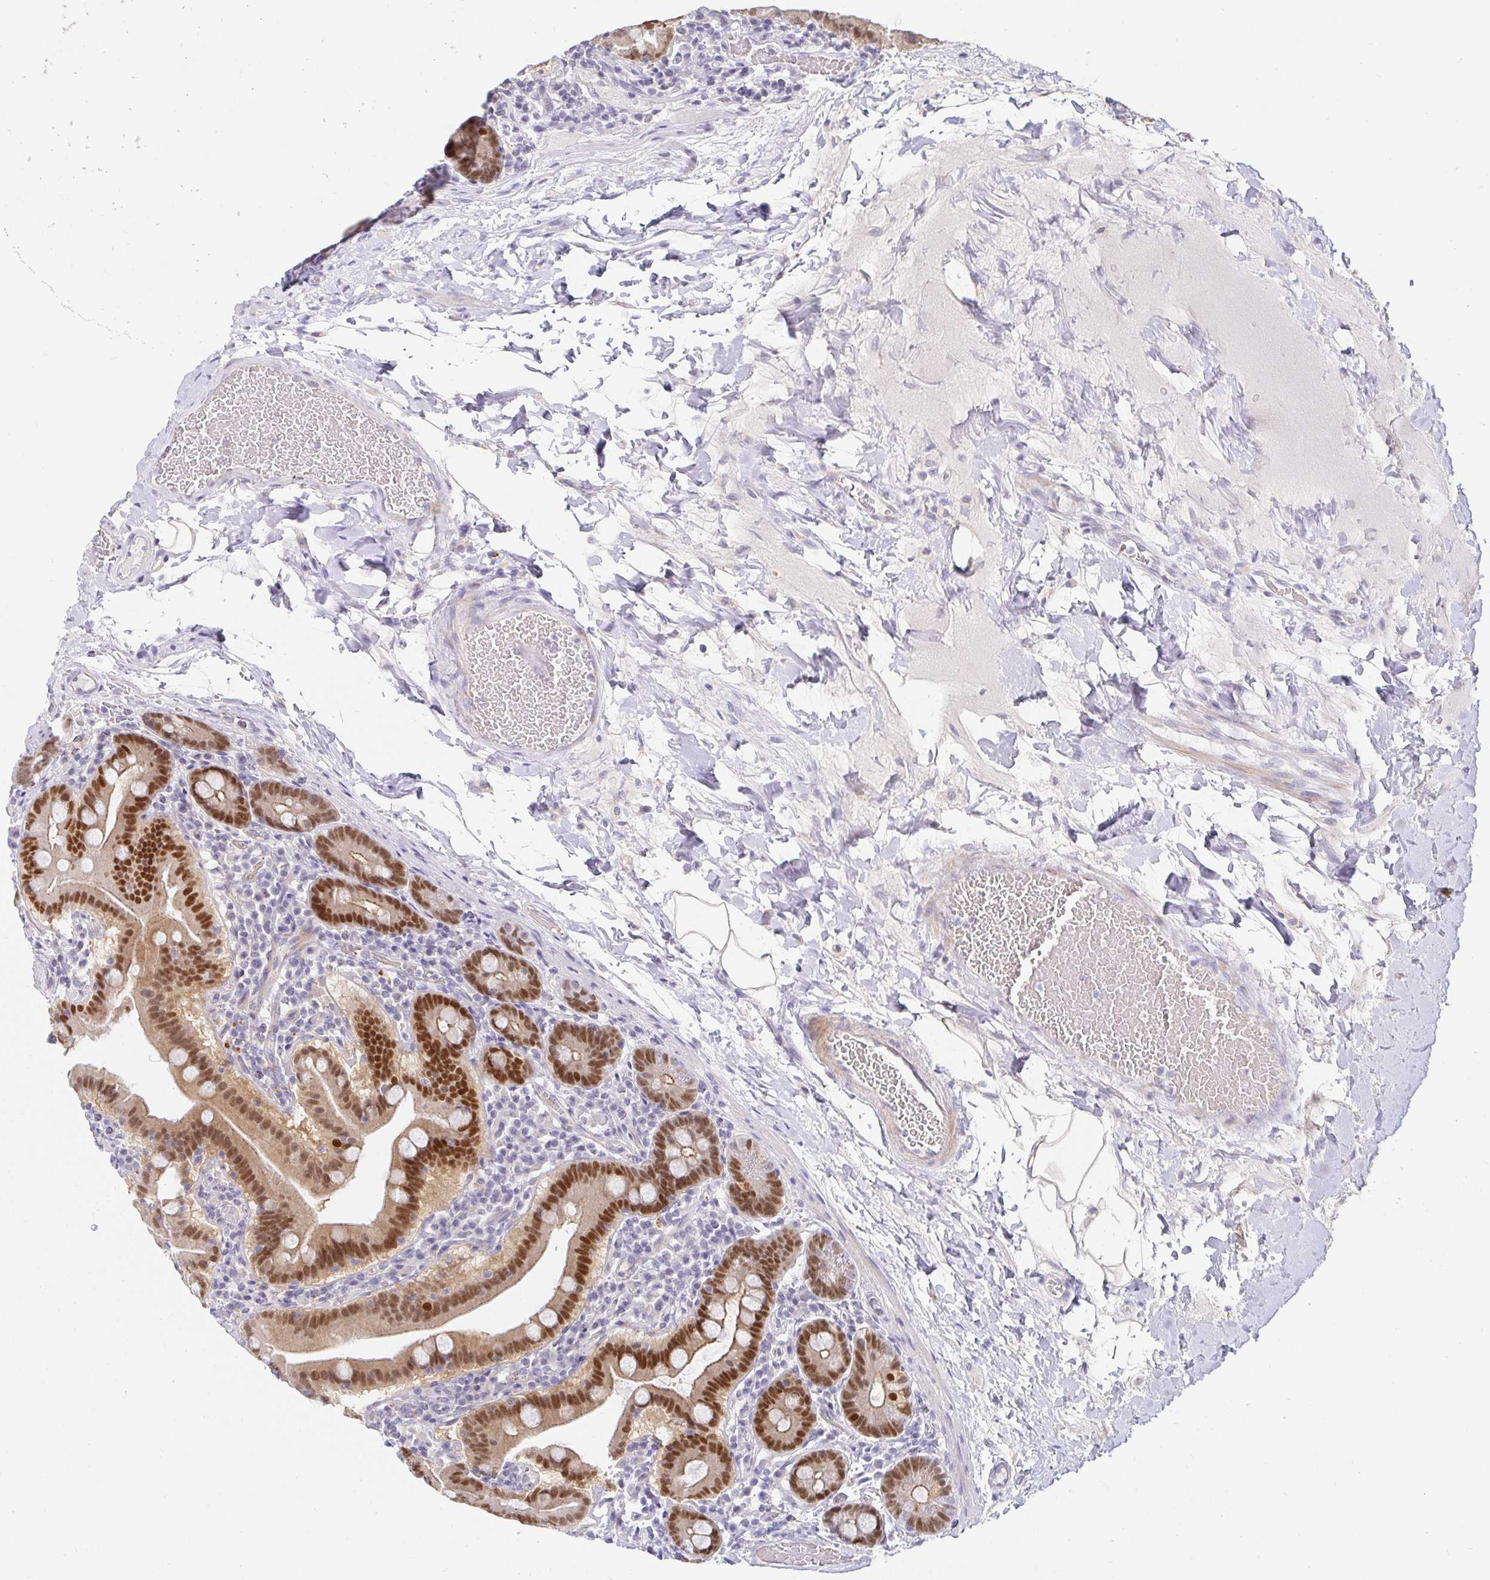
{"staining": {"intensity": "strong", "quantity": ">75%", "location": "nuclear"}, "tissue": "small intestine", "cell_type": "Glandular cells", "image_type": "normal", "snomed": [{"axis": "morphology", "description": "Normal tissue, NOS"}, {"axis": "topography", "description": "Small intestine"}], "caption": "IHC of normal human small intestine demonstrates high levels of strong nuclear positivity in approximately >75% of glandular cells. The protein is shown in brown color, while the nuclei are stained blue.", "gene": "PDX1", "patient": {"sex": "male", "age": 26}}